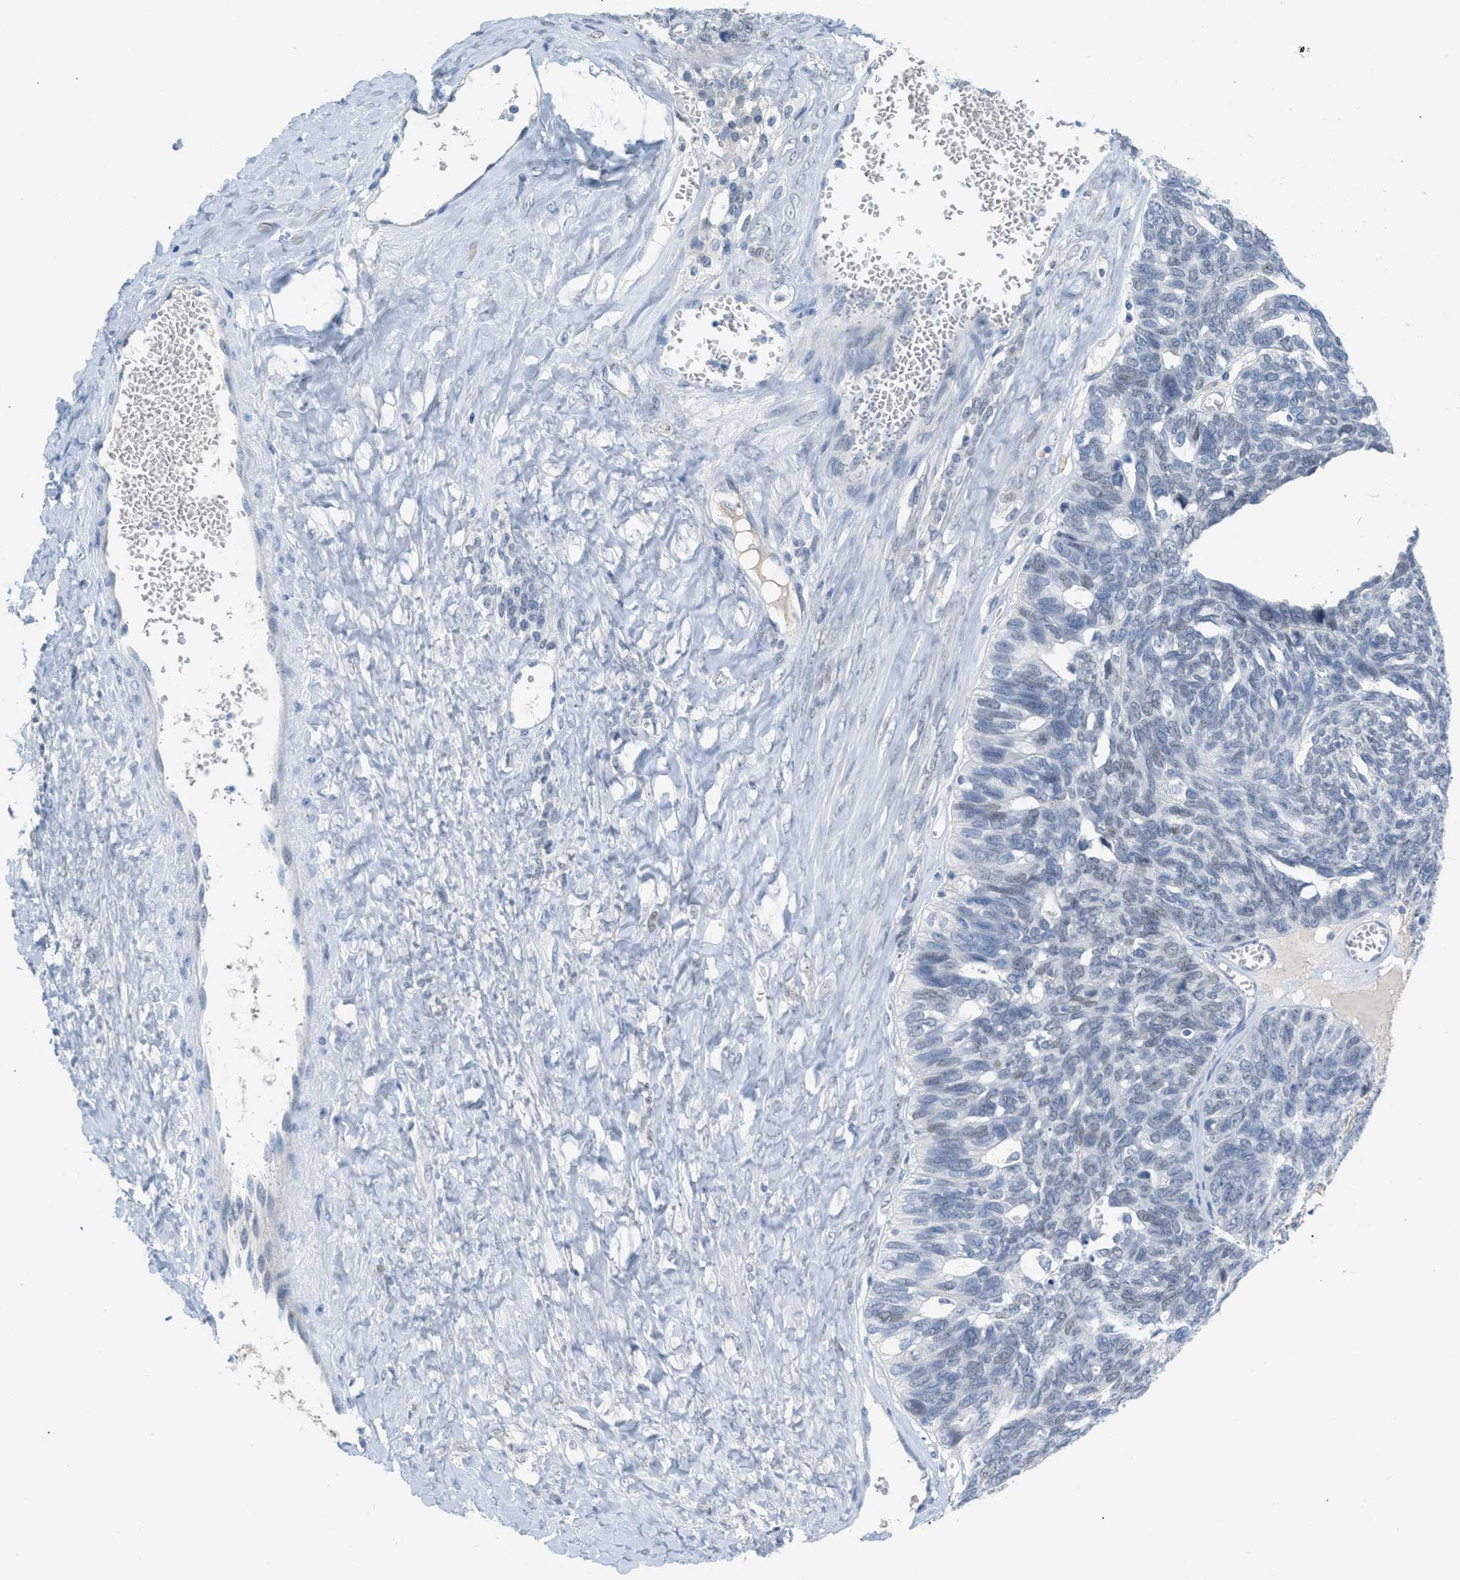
{"staining": {"intensity": "negative", "quantity": "none", "location": "none"}, "tissue": "ovarian cancer", "cell_type": "Tumor cells", "image_type": "cancer", "snomed": [{"axis": "morphology", "description": "Cystadenocarcinoma, serous, NOS"}, {"axis": "topography", "description": "Ovary"}], "caption": "Immunohistochemistry (IHC) image of serous cystadenocarcinoma (ovarian) stained for a protein (brown), which exhibits no positivity in tumor cells.", "gene": "HSF2", "patient": {"sex": "female", "age": 79}}